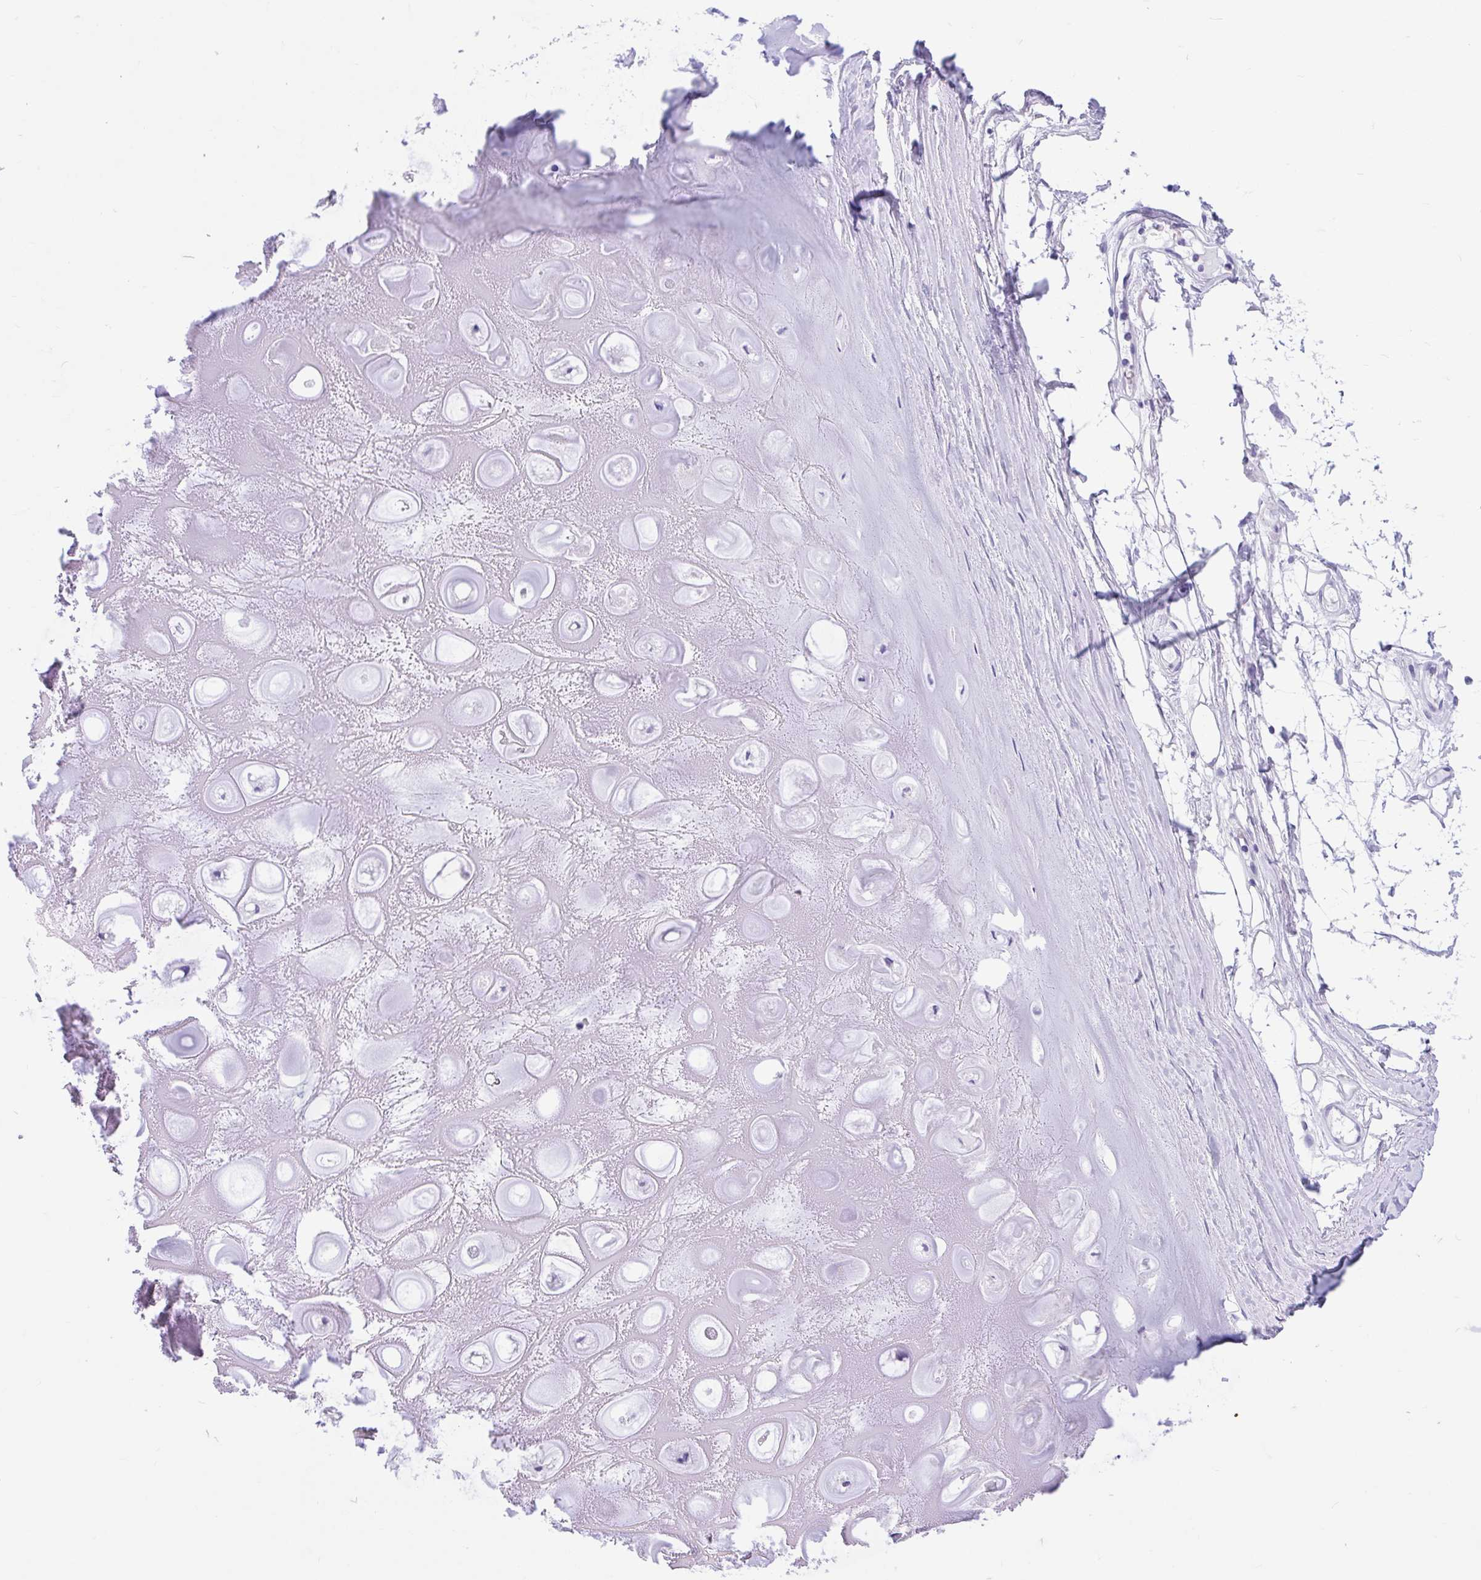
{"staining": {"intensity": "negative", "quantity": "none", "location": "none"}, "tissue": "adipose tissue", "cell_type": "Adipocytes", "image_type": "normal", "snomed": [{"axis": "morphology", "description": "Normal tissue, NOS"}, {"axis": "topography", "description": "Lymph node"}, {"axis": "topography", "description": "Cartilage tissue"}, {"axis": "topography", "description": "Nasopharynx"}], "caption": "The micrograph shows no significant positivity in adipocytes of adipose tissue.", "gene": "ENSG00000274792", "patient": {"sex": "male", "age": 63}}